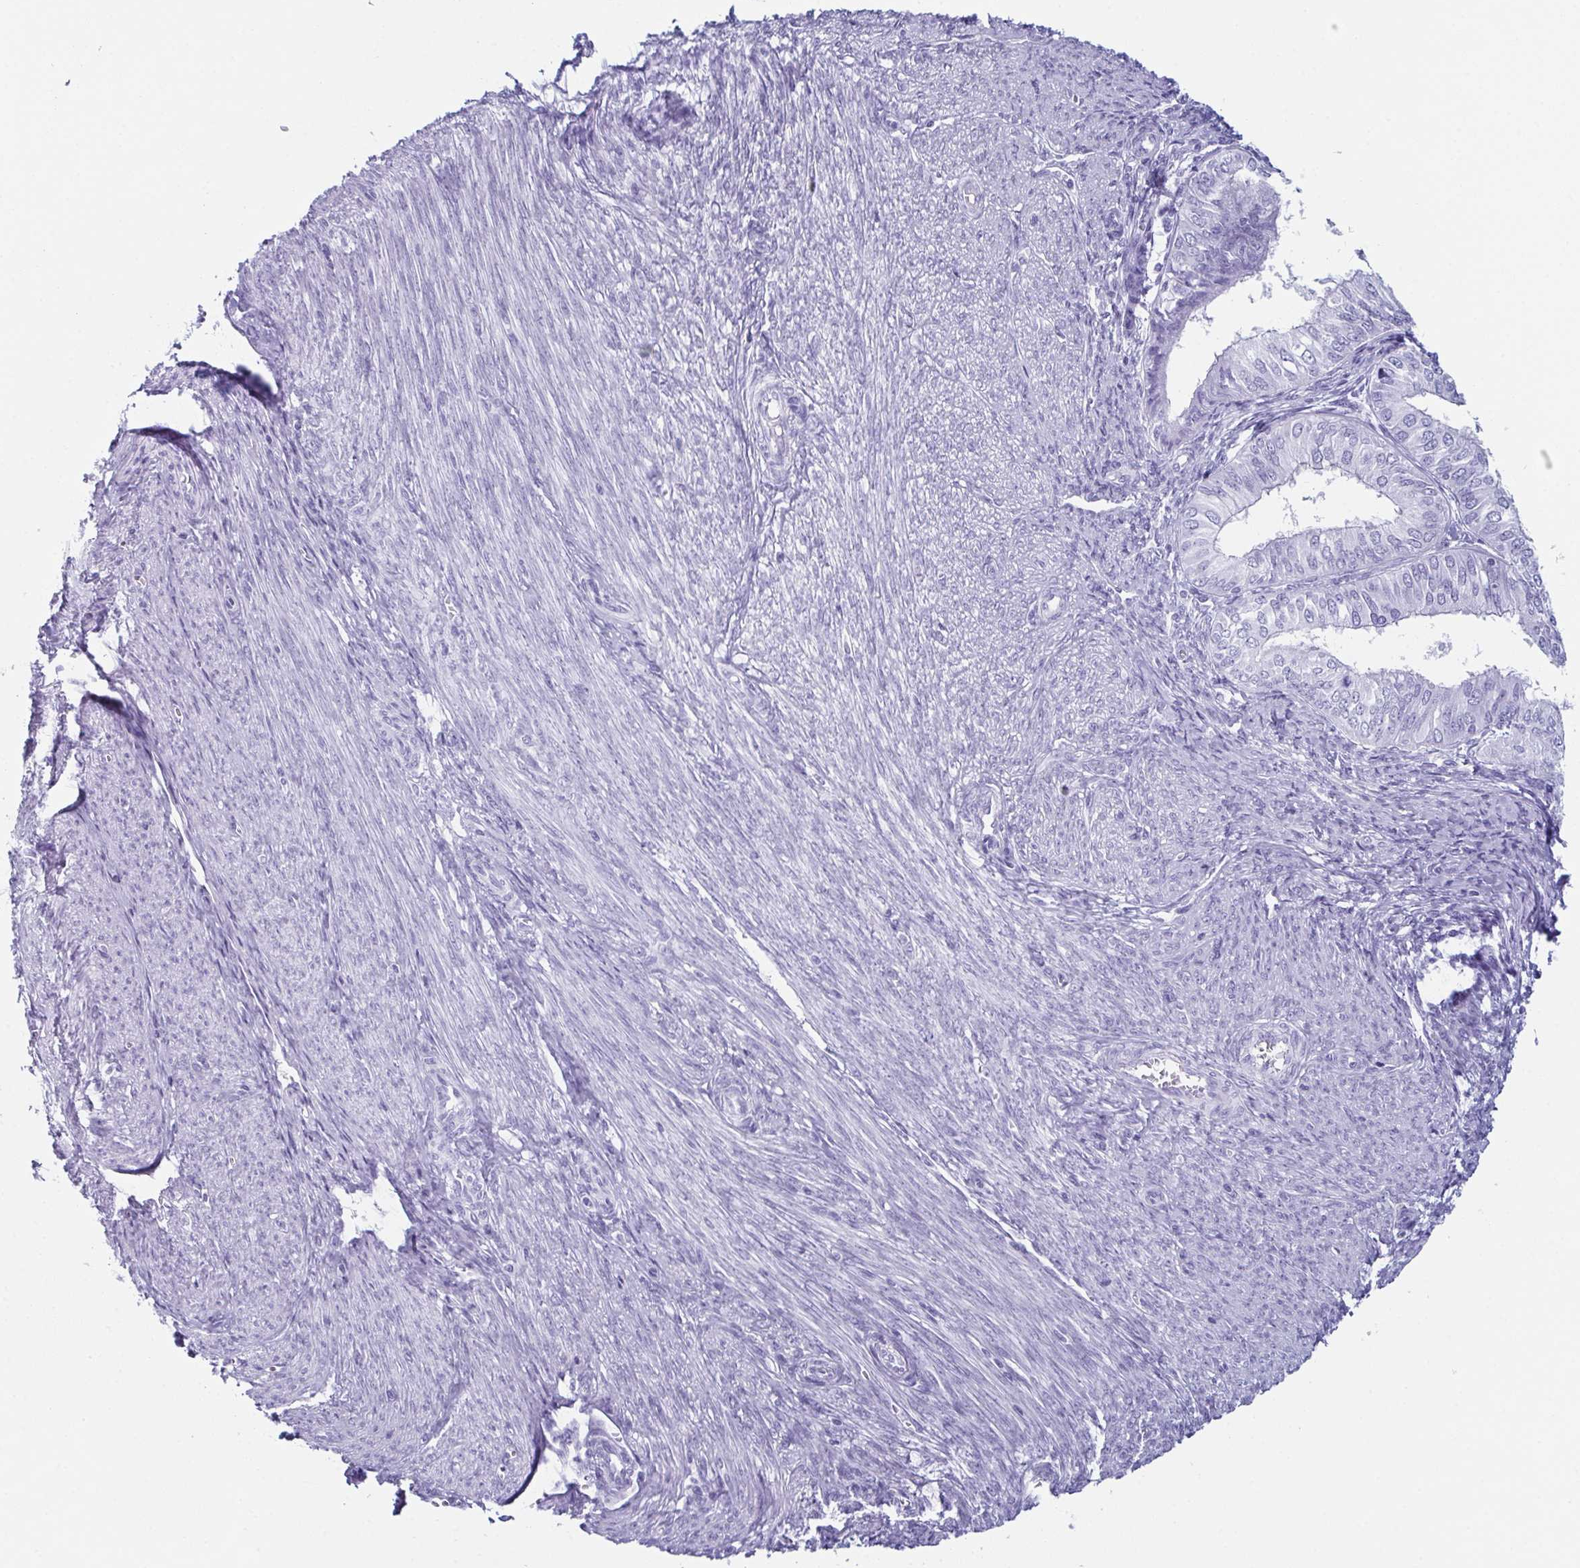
{"staining": {"intensity": "negative", "quantity": "none", "location": "none"}, "tissue": "endometrial cancer", "cell_type": "Tumor cells", "image_type": "cancer", "snomed": [{"axis": "morphology", "description": "Adenocarcinoma, NOS"}, {"axis": "topography", "description": "Endometrium"}], "caption": "Tumor cells are negative for brown protein staining in endometrial cancer (adenocarcinoma).", "gene": "ENKUR", "patient": {"sex": "female", "age": 58}}